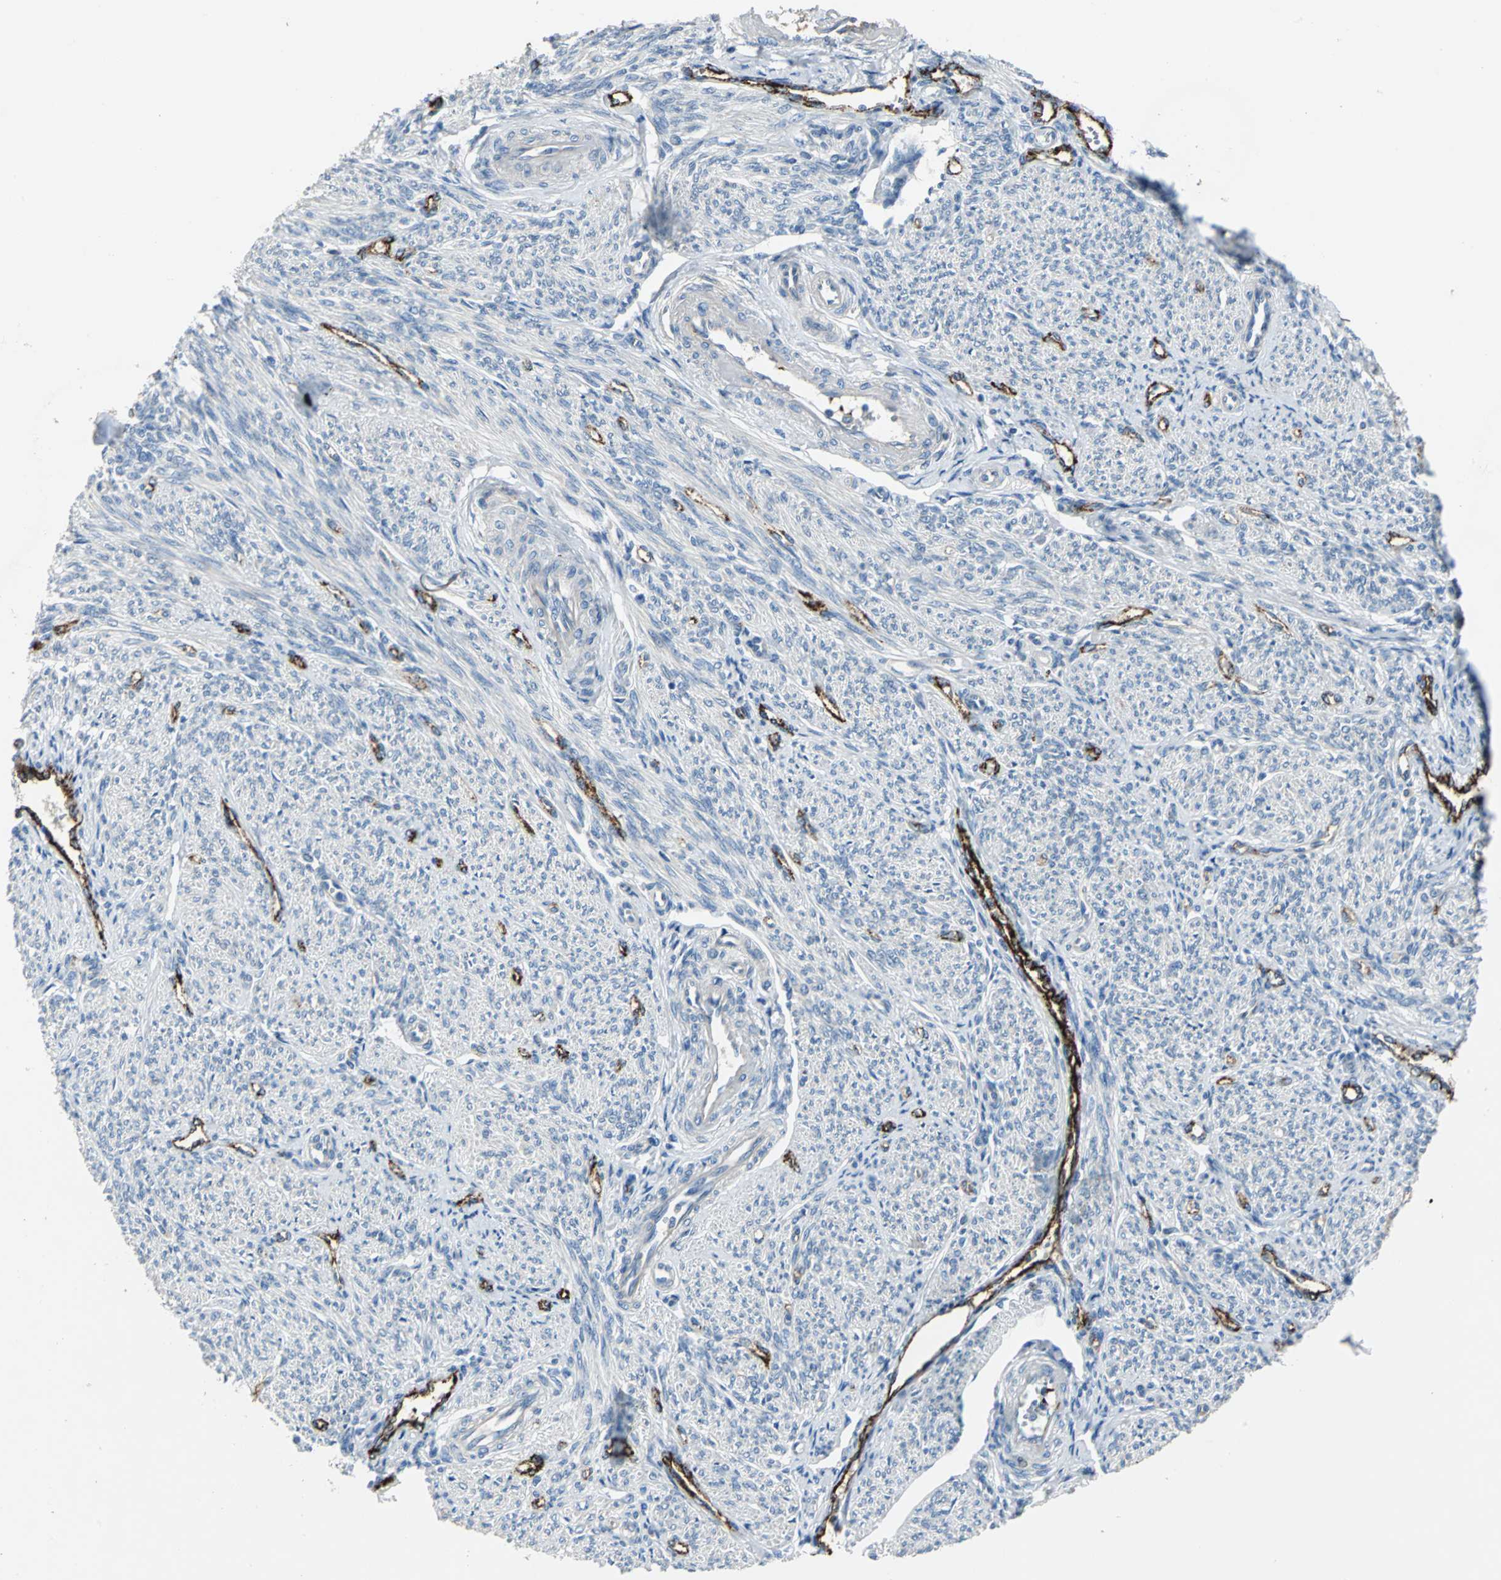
{"staining": {"intensity": "negative", "quantity": "none", "location": "none"}, "tissue": "smooth muscle", "cell_type": "Smooth muscle cells", "image_type": "normal", "snomed": [{"axis": "morphology", "description": "Normal tissue, NOS"}, {"axis": "topography", "description": "Smooth muscle"}], "caption": "Immunohistochemical staining of unremarkable smooth muscle demonstrates no significant expression in smooth muscle cells. (DAB (3,3'-diaminobenzidine) IHC, high magnification).", "gene": "SELP", "patient": {"sex": "female", "age": 65}}